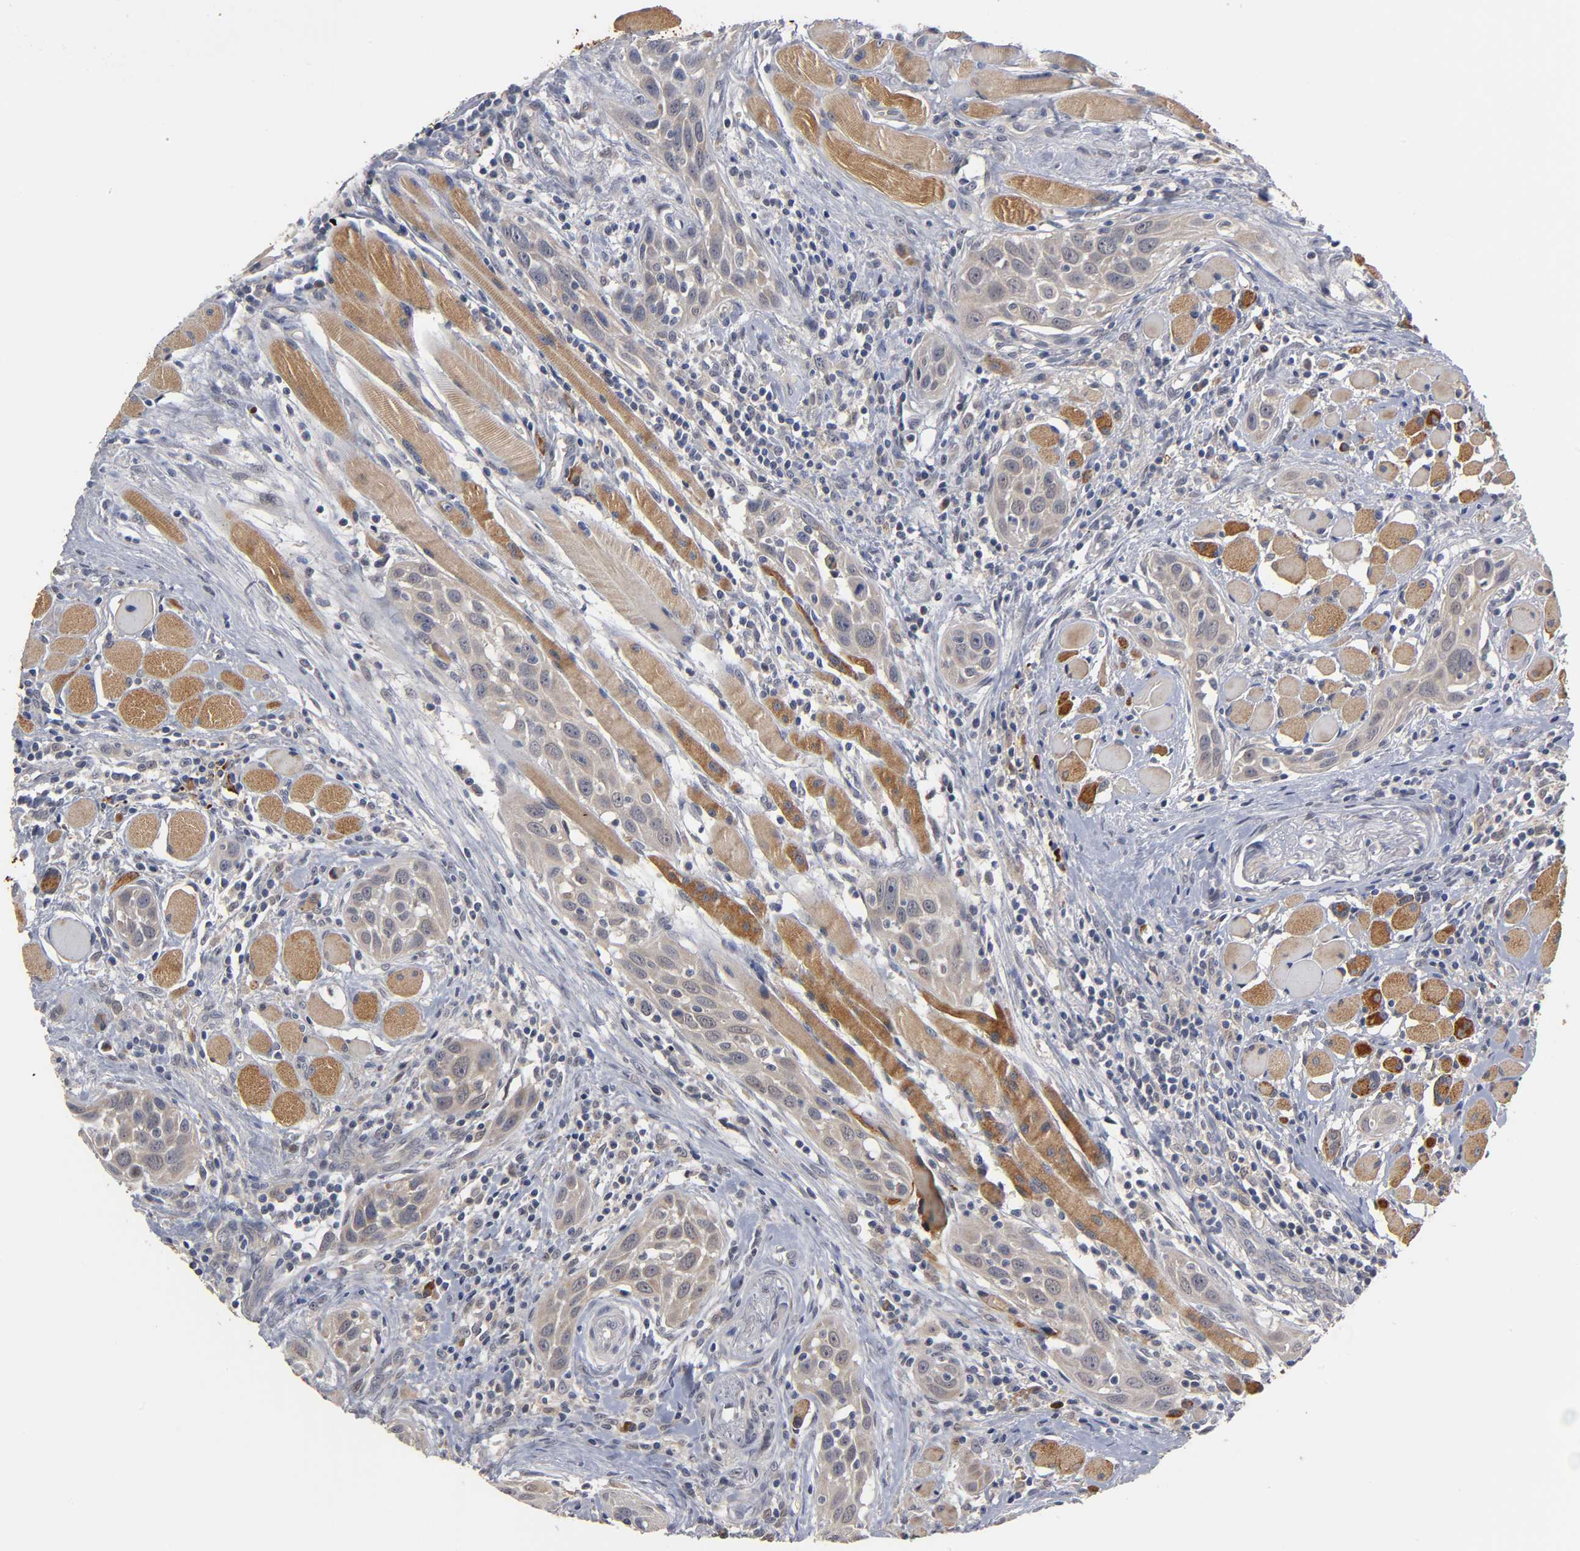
{"staining": {"intensity": "moderate", "quantity": ">75%", "location": "cytoplasmic/membranous"}, "tissue": "head and neck cancer", "cell_type": "Tumor cells", "image_type": "cancer", "snomed": [{"axis": "morphology", "description": "Squamous cell carcinoma, NOS"}, {"axis": "topography", "description": "Oral tissue"}, {"axis": "topography", "description": "Head-Neck"}], "caption": "This photomicrograph displays squamous cell carcinoma (head and neck) stained with IHC to label a protein in brown. The cytoplasmic/membranous of tumor cells show moderate positivity for the protein. Nuclei are counter-stained blue.", "gene": "GSTZ1", "patient": {"sex": "female", "age": 50}}